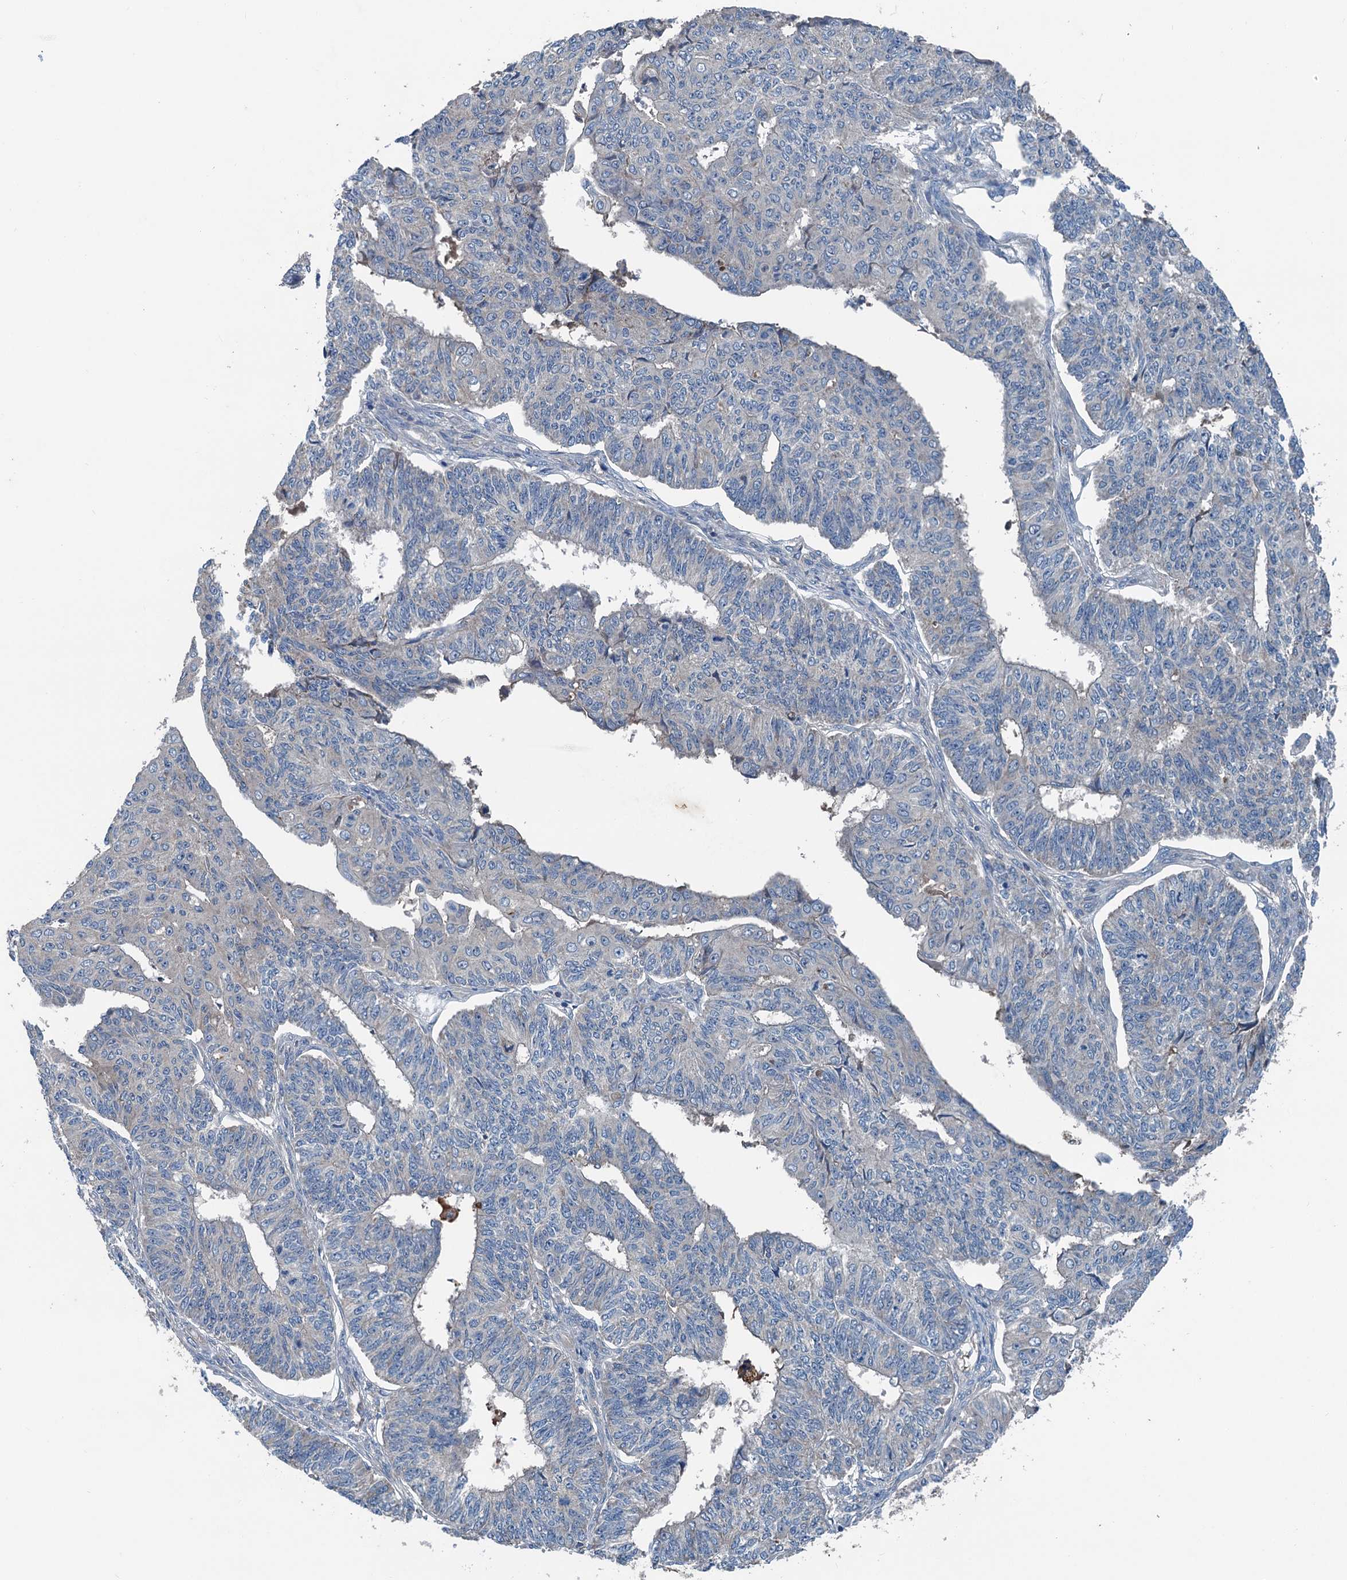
{"staining": {"intensity": "negative", "quantity": "none", "location": "none"}, "tissue": "endometrial cancer", "cell_type": "Tumor cells", "image_type": "cancer", "snomed": [{"axis": "morphology", "description": "Adenocarcinoma, NOS"}, {"axis": "topography", "description": "Endometrium"}], "caption": "Histopathology image shows no protein staining in tumor cells of endometrial cancer (adenocarcinoma) tissue.", "gene": "PDSS1", "patient": {"sex": "female", "age": 32}}